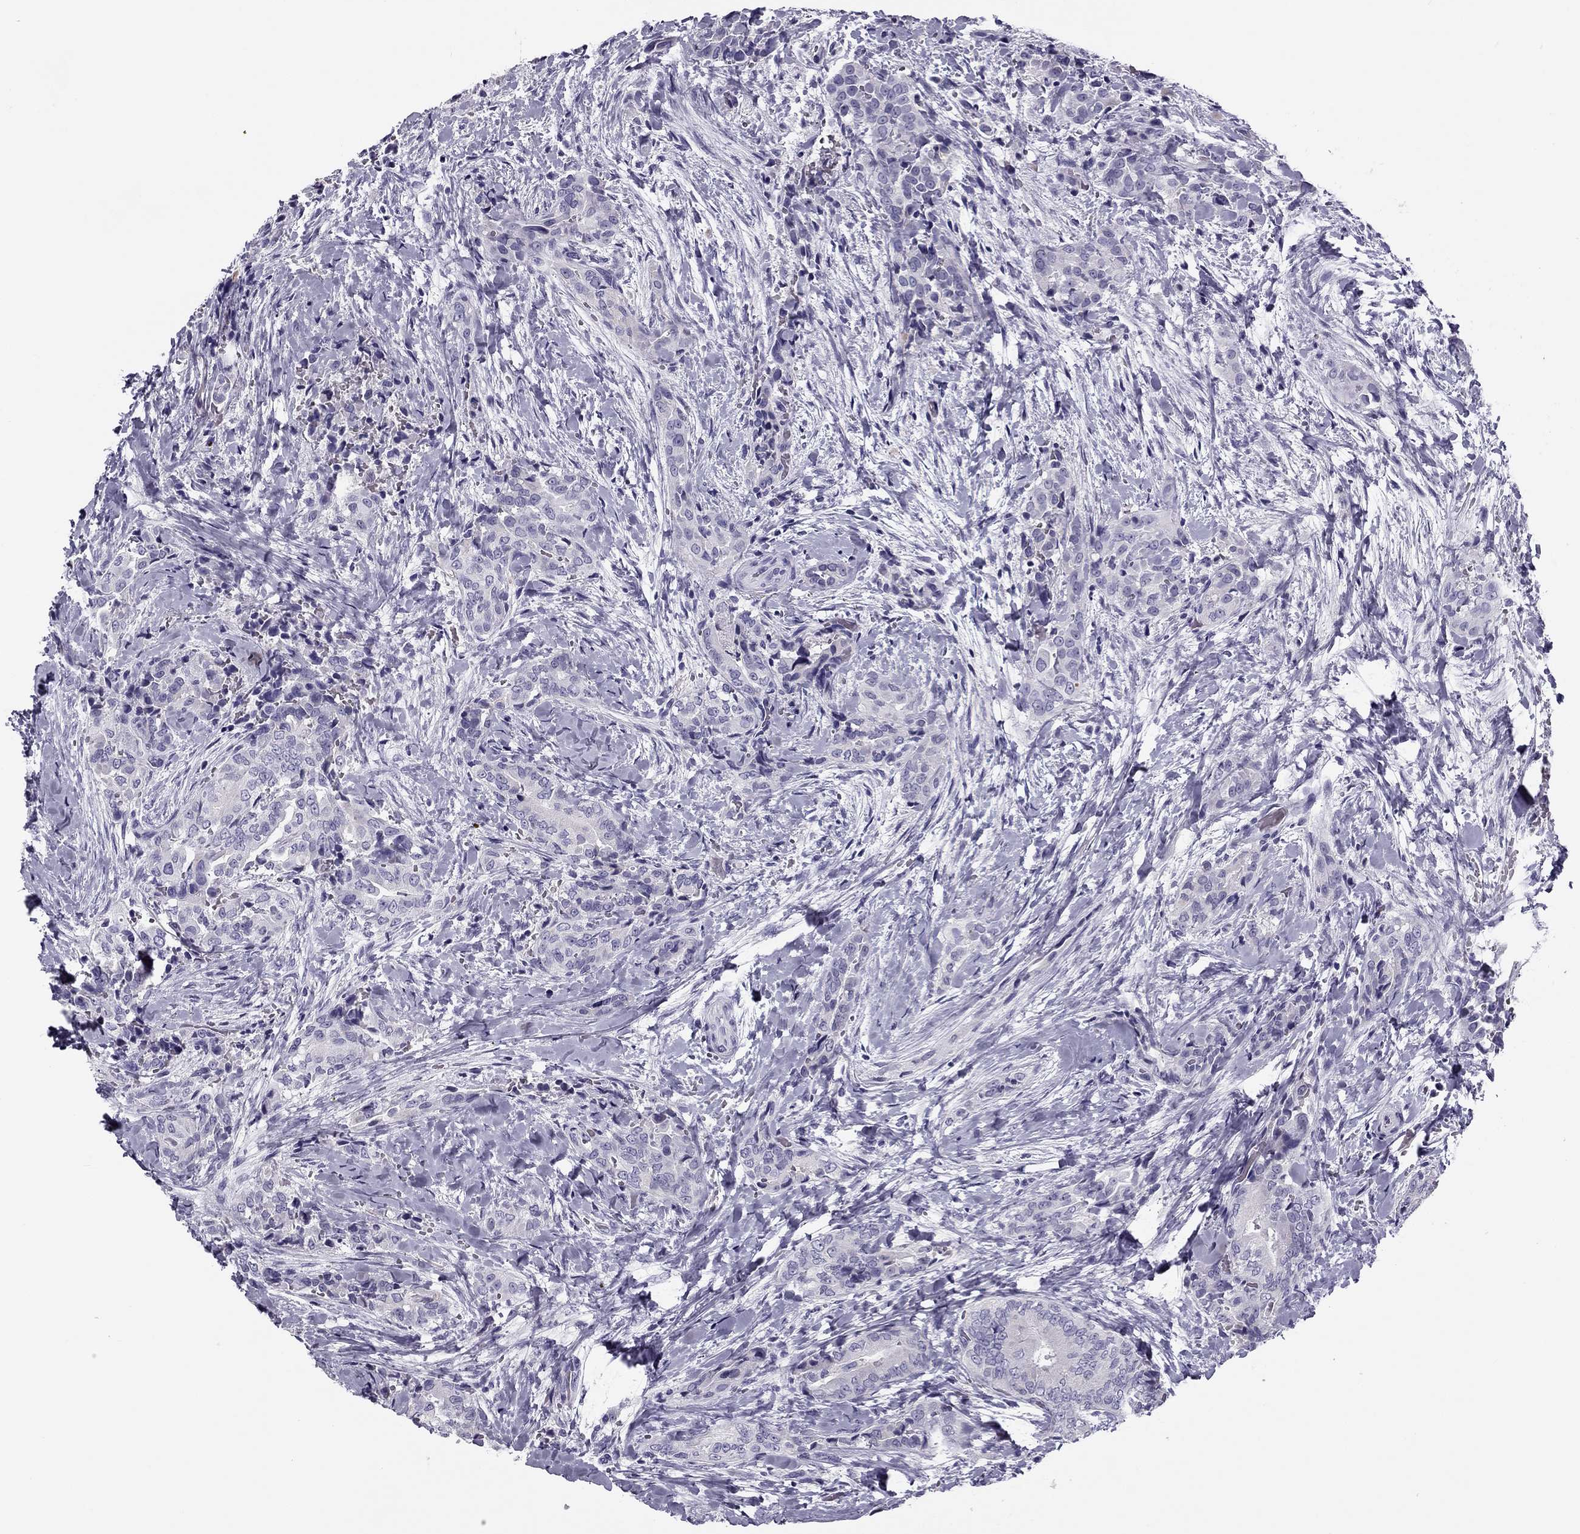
{"staining": {"intensity": "negative", "quantity": "none", "location": "none"}, "tissue": "thyroid cancer", "cell_type": "Tumor cells", "image_type": "cancer", "snomed": [{"axis": "morphology", "description": "Papillary adenocarcinoma, NOS"}, {"axis": "topography", "description": "Thyroid gland"}], "caption": "Immunohistochemistry image of papillary adenocarcinoma (thyroid) stained for a protein (brown), which reveals no positivity in tumor cells.", "gene": "MC5R", "patient": {"sex": "male", "age": 61}}